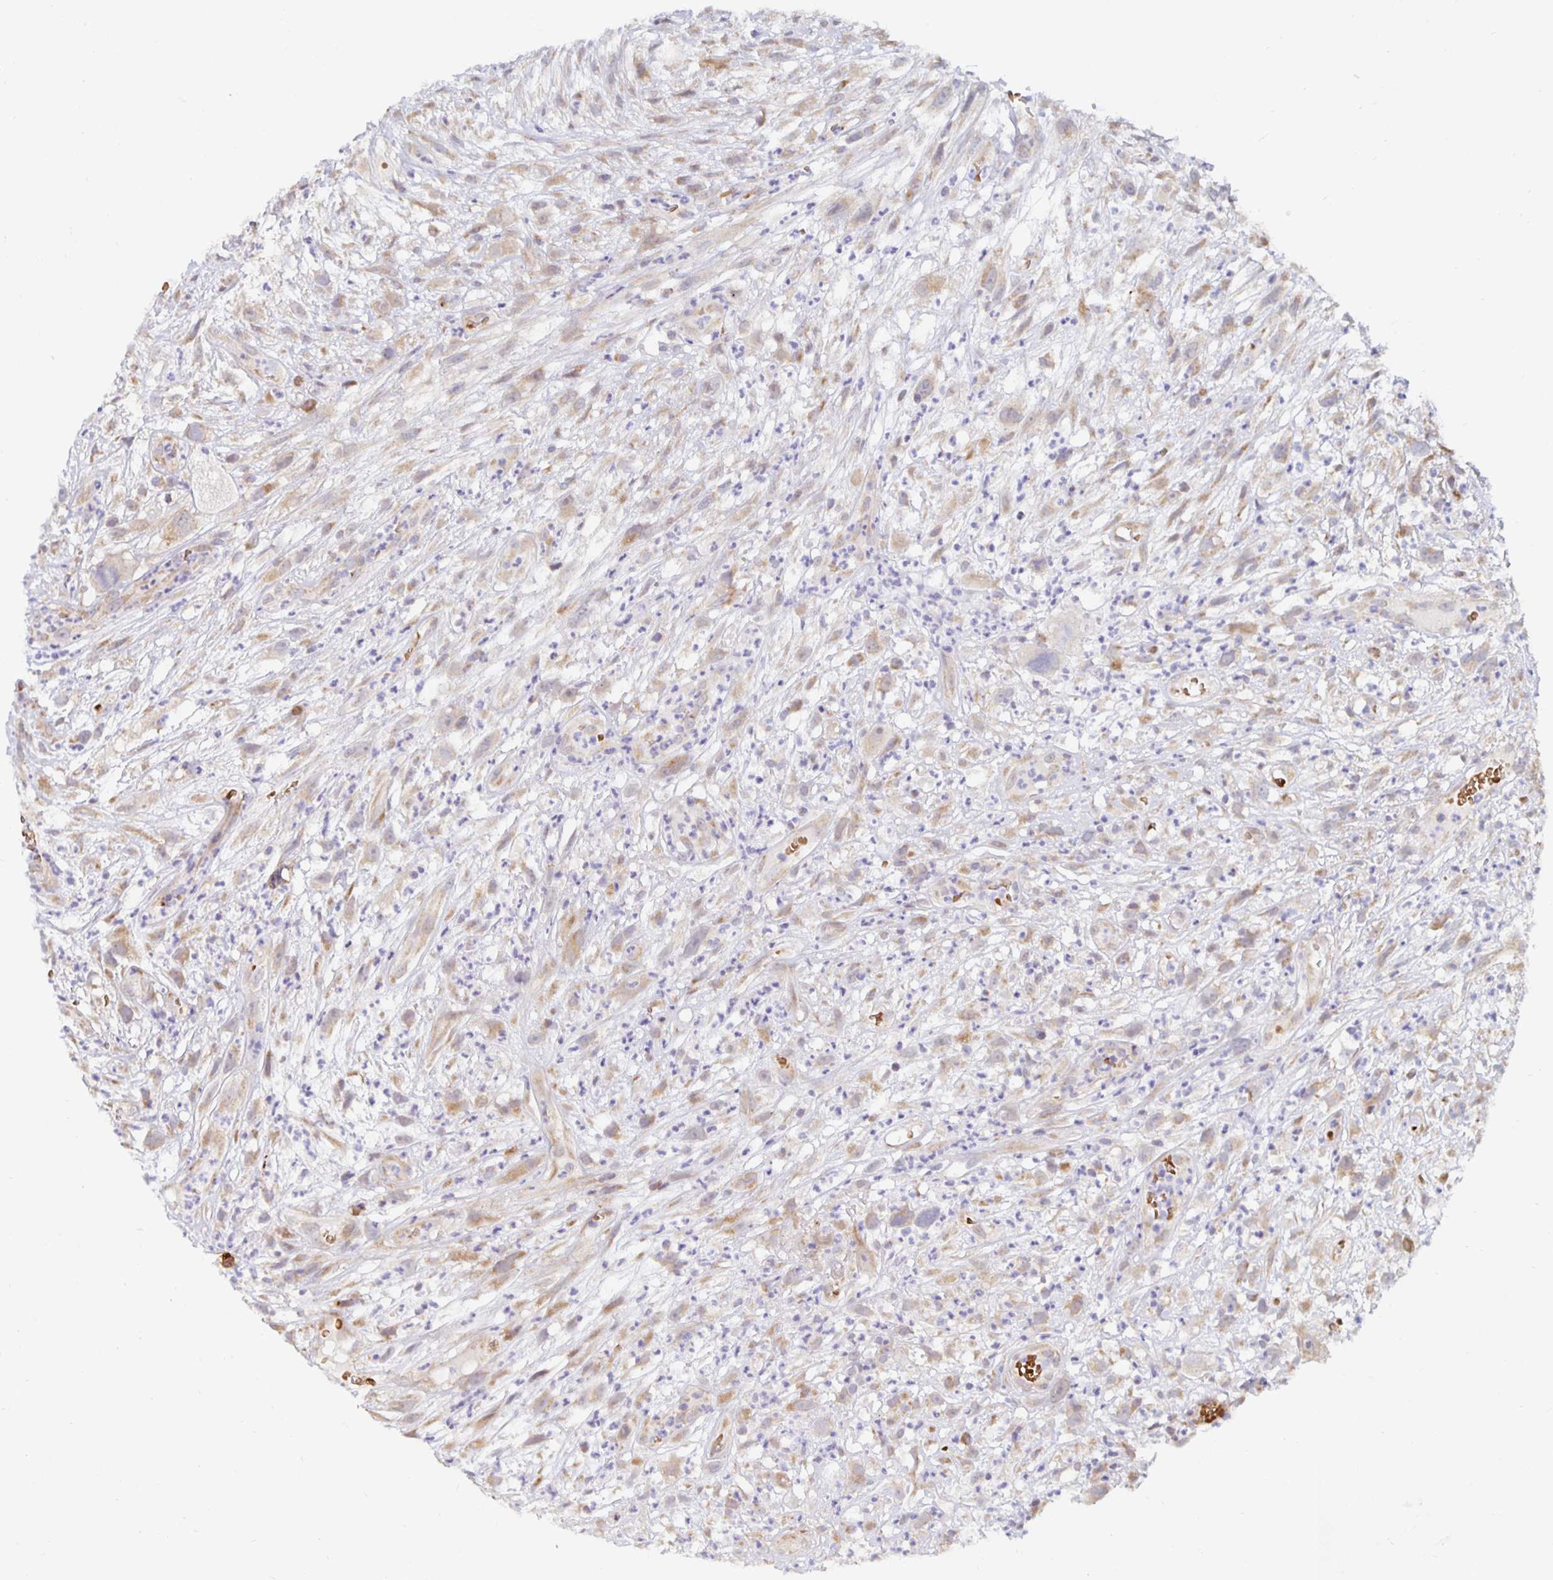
{"staining": {"intensity": "weak", "quantity": ">75%", "location": "cytoplasmic/membranous"}, "tissue": "head and neck cancer", "cell_type": "Tumor cells", "image_type": "cancer", "snomed": [{"axis": "morphology", "description": "Squamous cell carcinoma, NOS"}, {"axis": "topography", "description": "Head-Neck"}], "caption": "An immunohistochemistry (IHC) micrograph of neoplastic tissue is shown. Protein staining in brown labels weak cytoplasmic/membranous positivity in head and neck cancer (squamous cell carcinoma) within tumor cells. (IHC, brightfield microscopy, high magnification).", "gene": "MRPL28", "patient": {"sex": "male", "age": 65}}